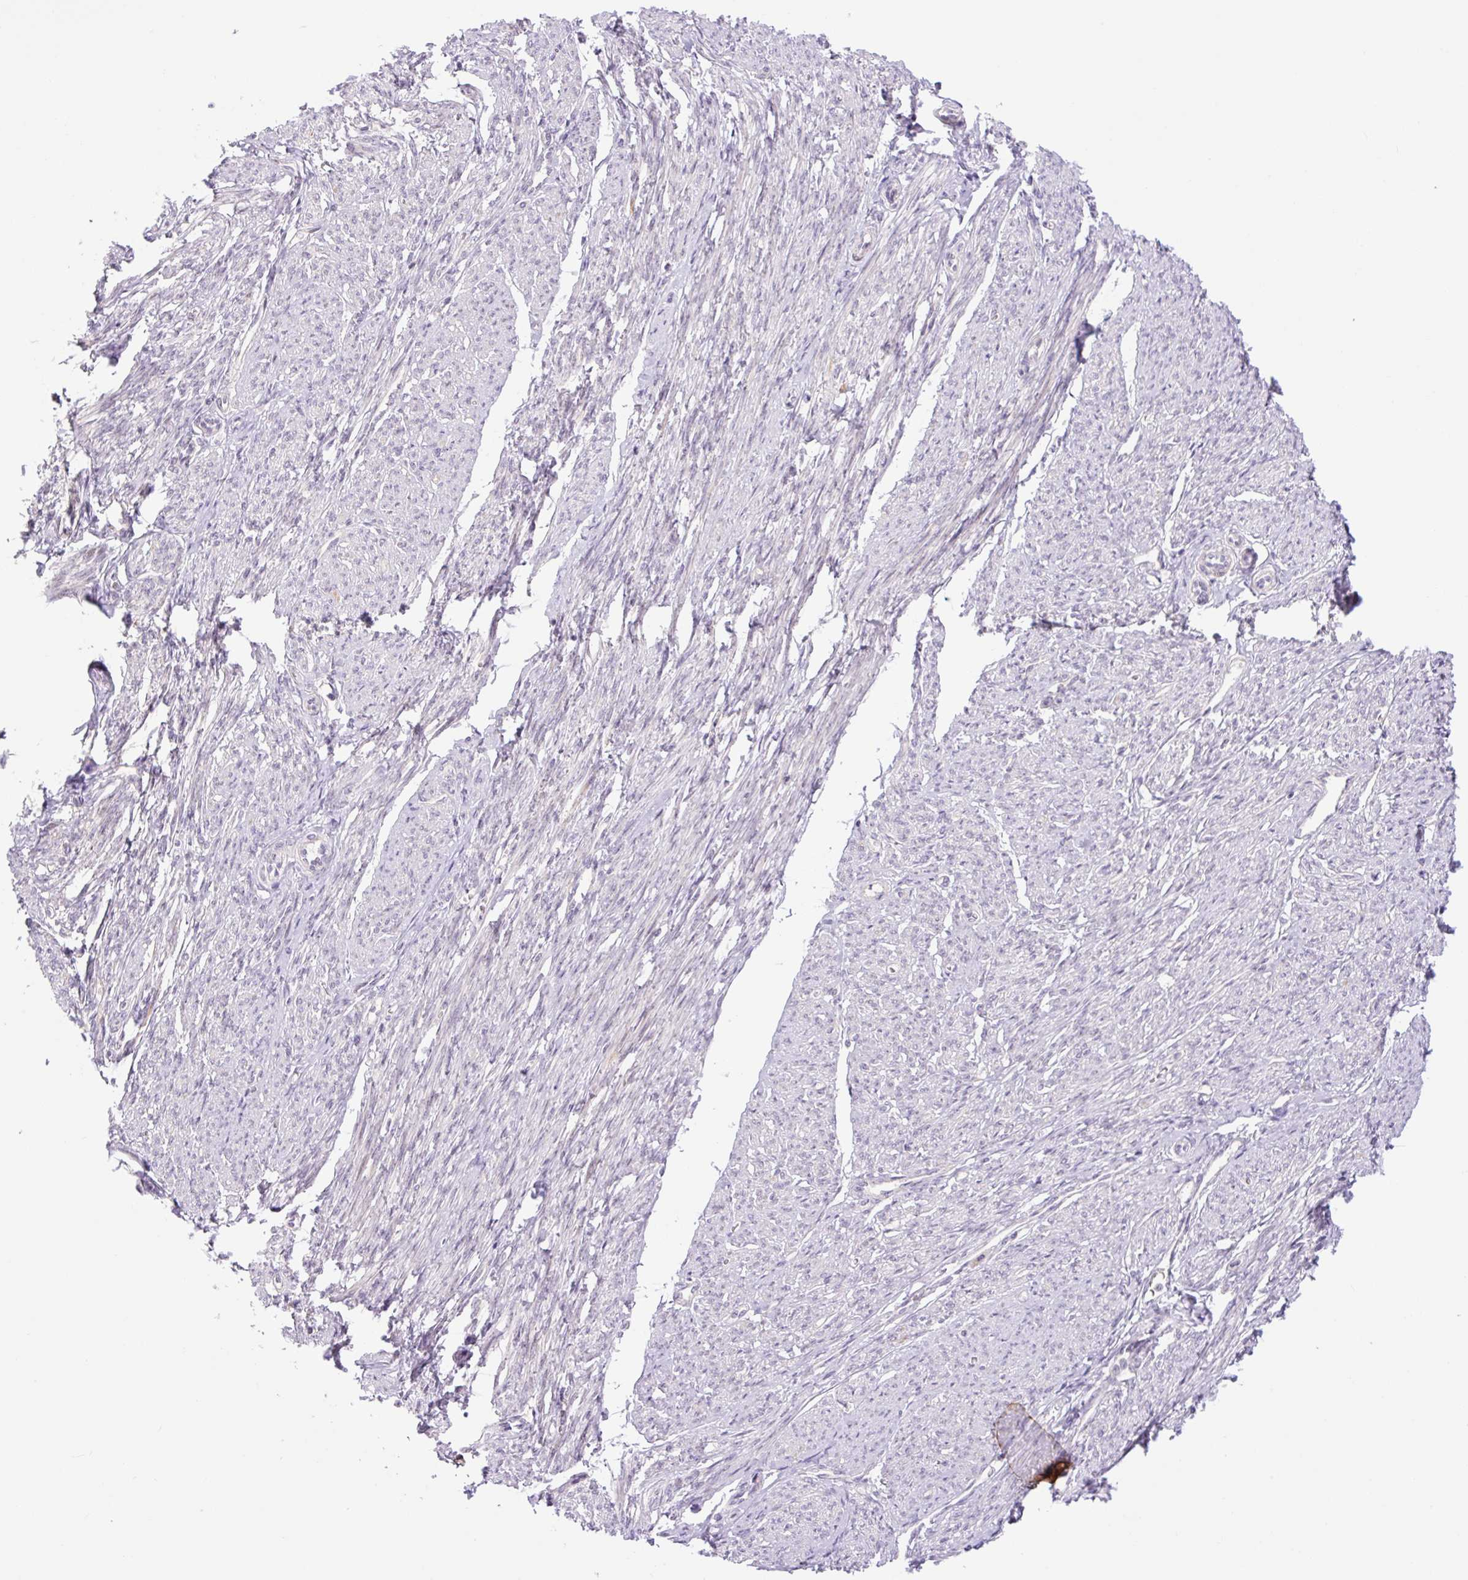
{"staining": {"intensity": "weak", "quantity": "<25%", "location": "nuclear"}, "tissue": "smooth muscle", "cell_type": "Smooth muscle cells", "image_type": "normal", "snomed": [{"axis": "morphology", "description": "Normal tissue, NOS"}, {"axis": "topography", "description": "Smooth muscle"}], "caption": "There is no significant staining in smooth muscle cells of smooth muscle. (Brightfield microscopy of DAB (3,3'-diaminobenzidine) immunohistochemistry at high magnification).", "gene": "ICE1", "patient": {"sex": "female", "age": 65}}